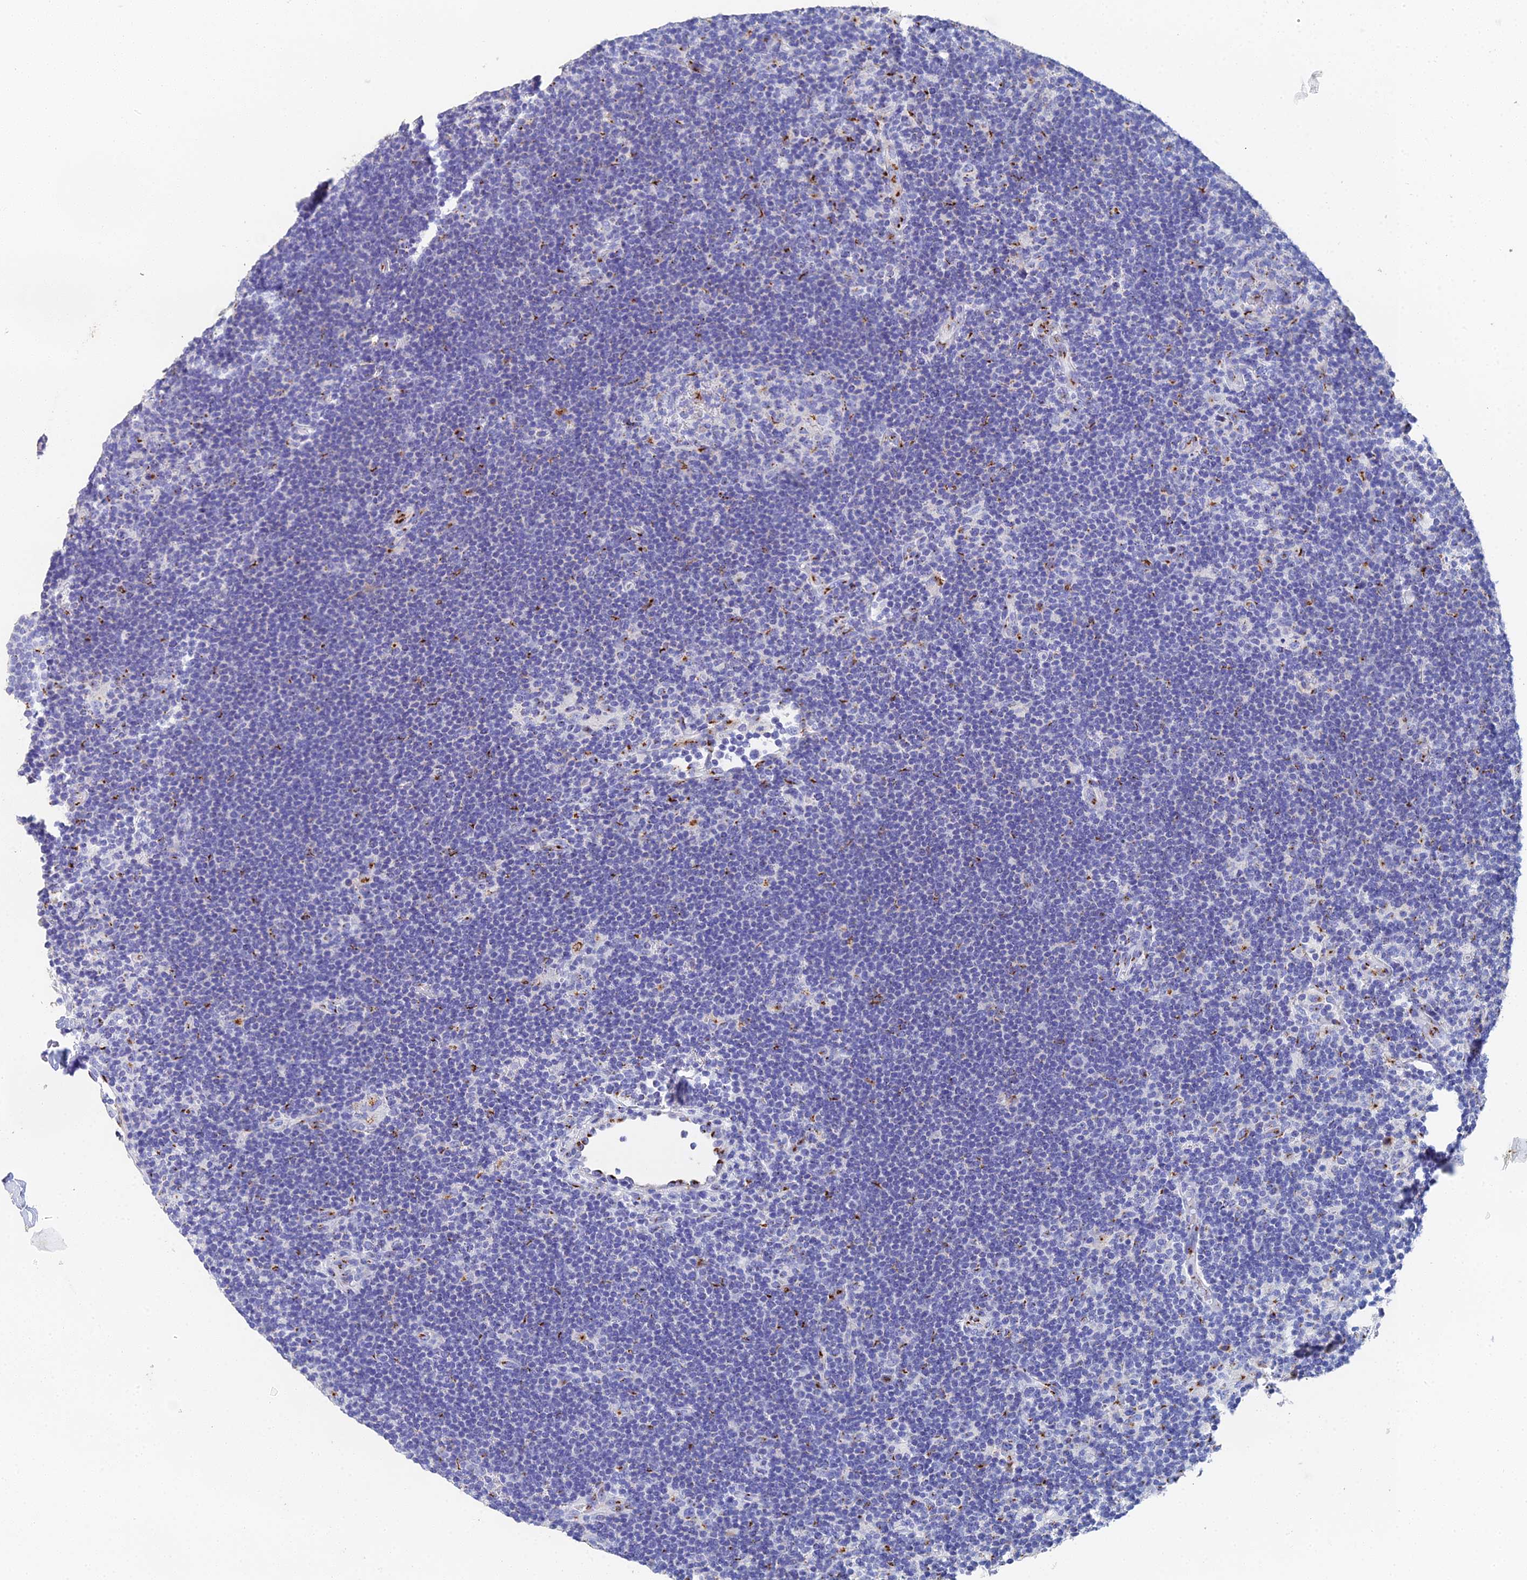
{"staining": {"intensity": "negative", "quantity": "none", "location": "none"}, "tissue": "lymphoma", "cell_type": "Tumor cells", "image_type": "cancer", "snomed": [{"axis": "morphology", "description": "Hodgkin's disease, NOS"}, {"axis": "topography", "description": "Lymph node"}], "caption": "A histopathology image of human lymphoma is negative for staining in tumor cells.", "gene": "ENSG00000268674", "patient": {"sex": "female", "age": 57}}